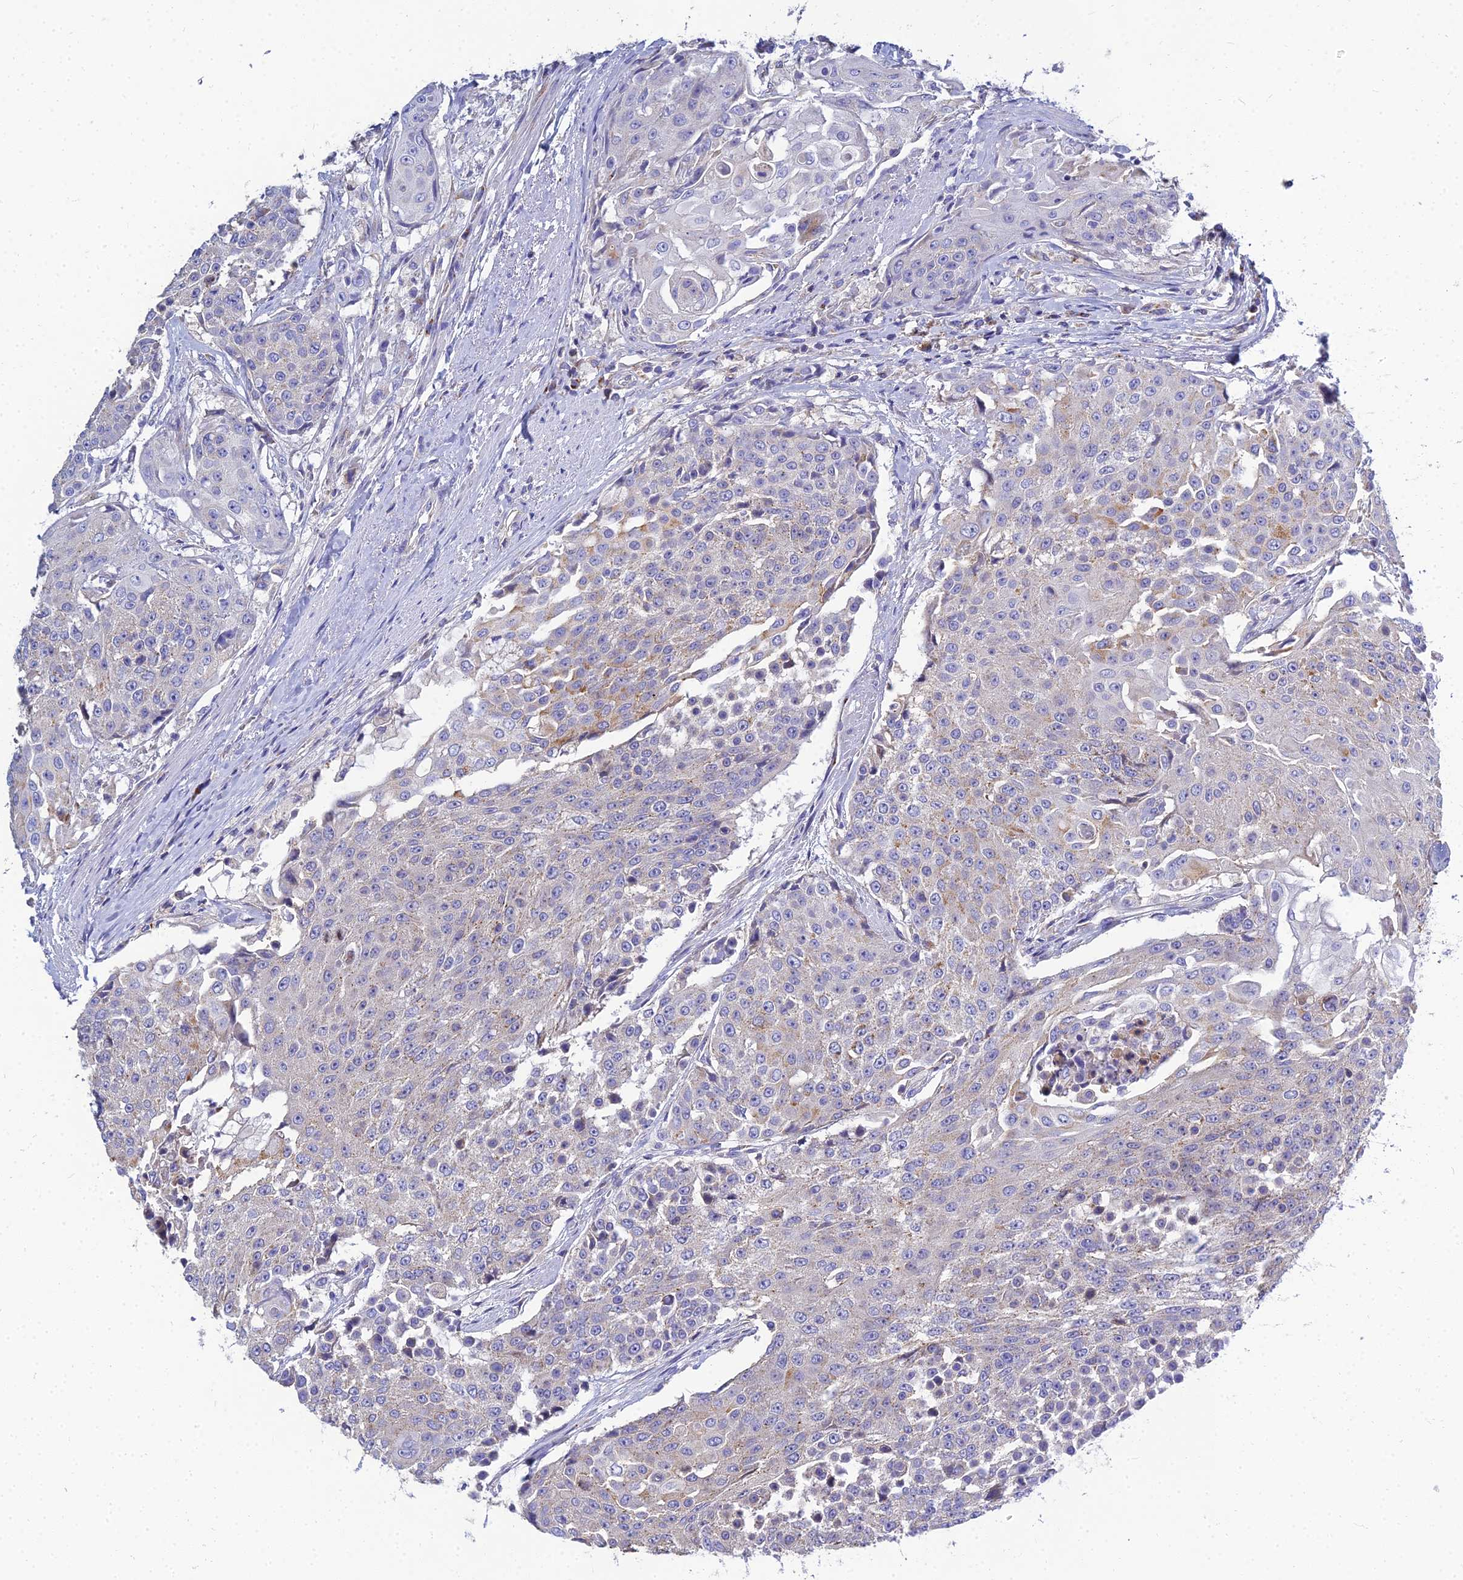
{"staining": {"intensity": "weak", "quantity": "25%-75%", "location": "cytoplasmic/membranous"}, "tissue": "urothelial cancer", "cell_type": "Tumor cells", "image_type": "cancer", "snomed": [{"axis": "morphology", "description": "Urothelial carcinoma, High grade"}, {"axis": "topography", "description": "Urinary bladder"}], "caption": "DAB immunohistochemical staining of human urothelial cancer exhibits weak cytoplasmic/membranous protein expression in about 25%-75% of tumor cells.", "gene": "NPY", "patient": {"sex": "female", "age": 63}}